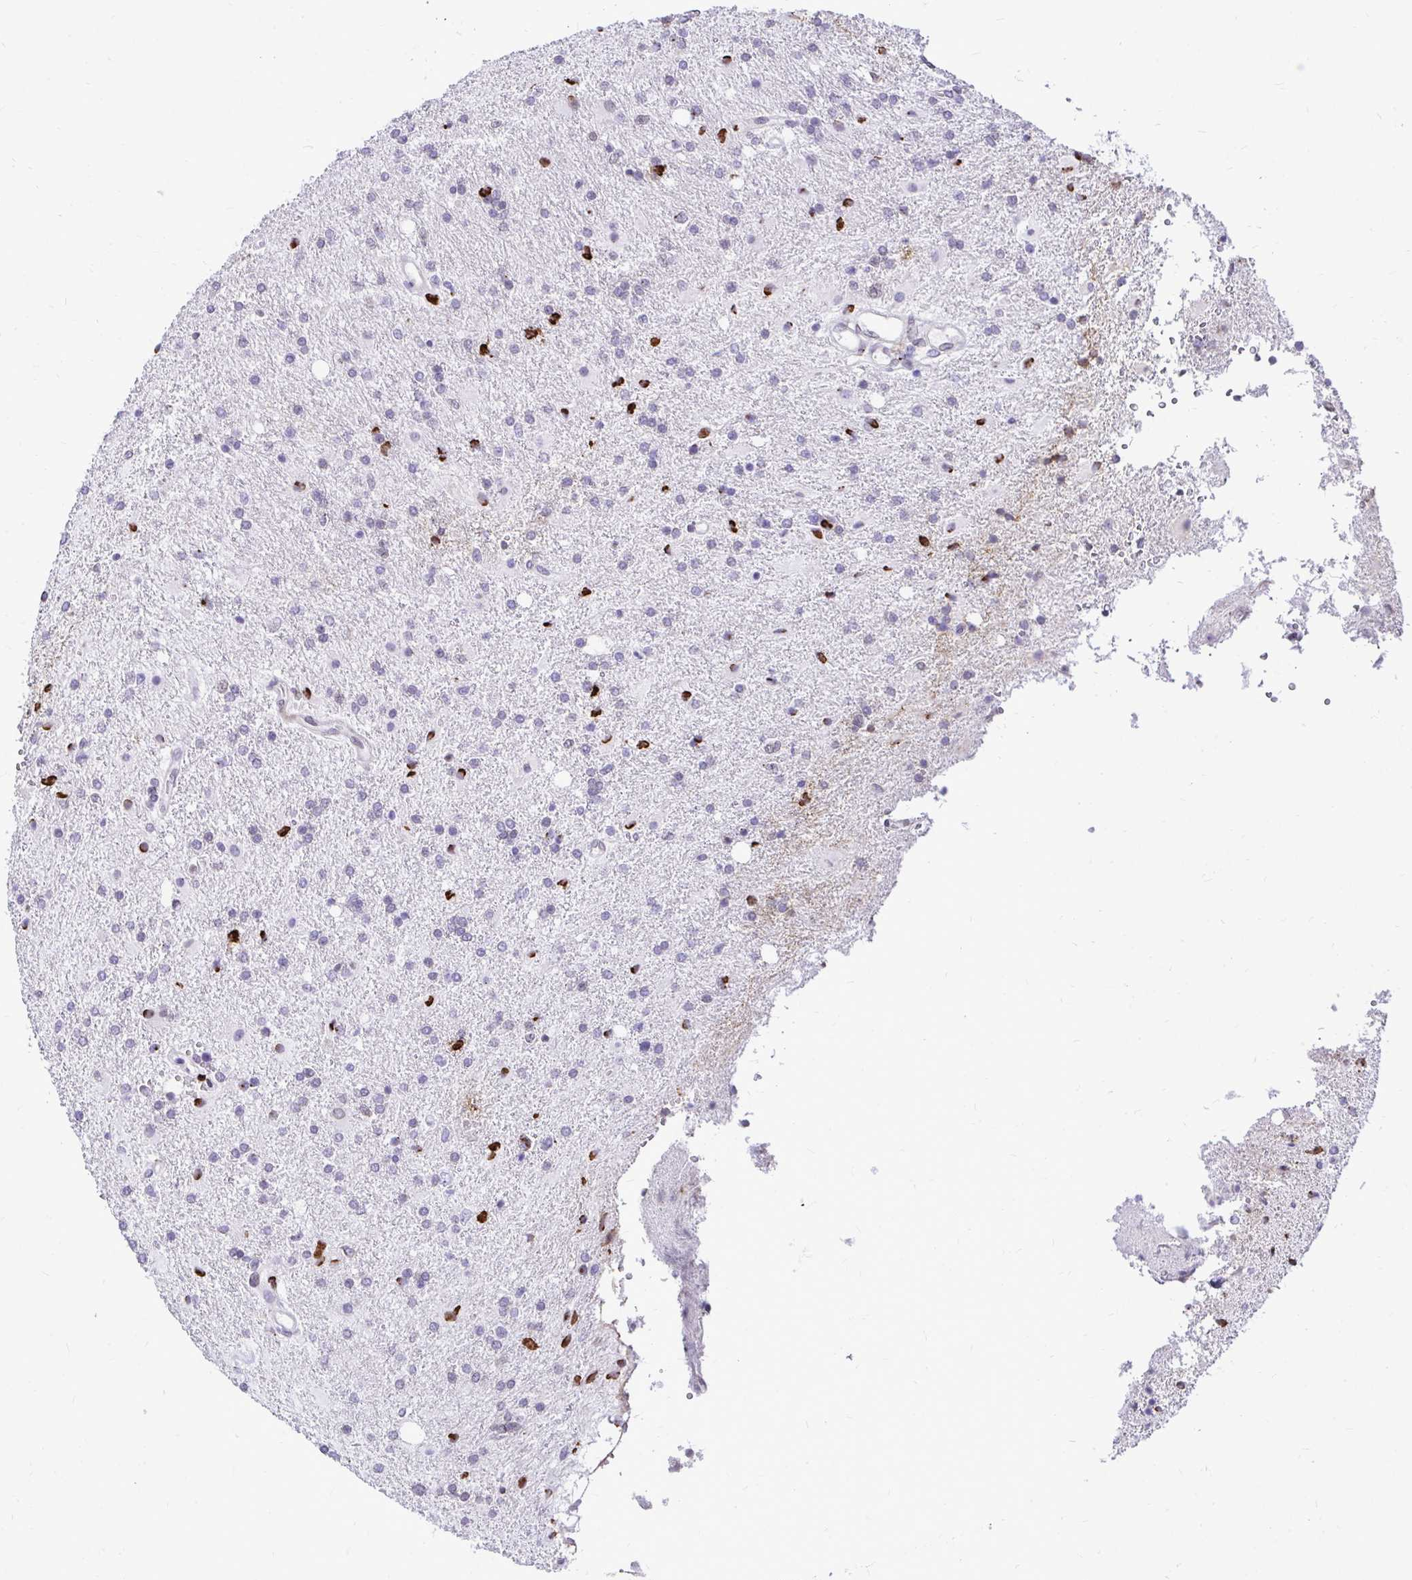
{"staining": {"intensity": "negative", "quantity": "none", "location": "none"}, "tissue": "glioma", "cell_type": "Tumor cells", "image_type": "cancer", "snomed": [{"axis": "morphology", "description": "Glioma, malignant, High grade"}, {"axis": "topography", "description": "Brain"}], "caption": "Glioma stained for a protein using immunohistochemistry (IHC) exhibits no positivity tumor cells.", "gene": "BANF1", "patient": {"sex": "male", "age": 56}}